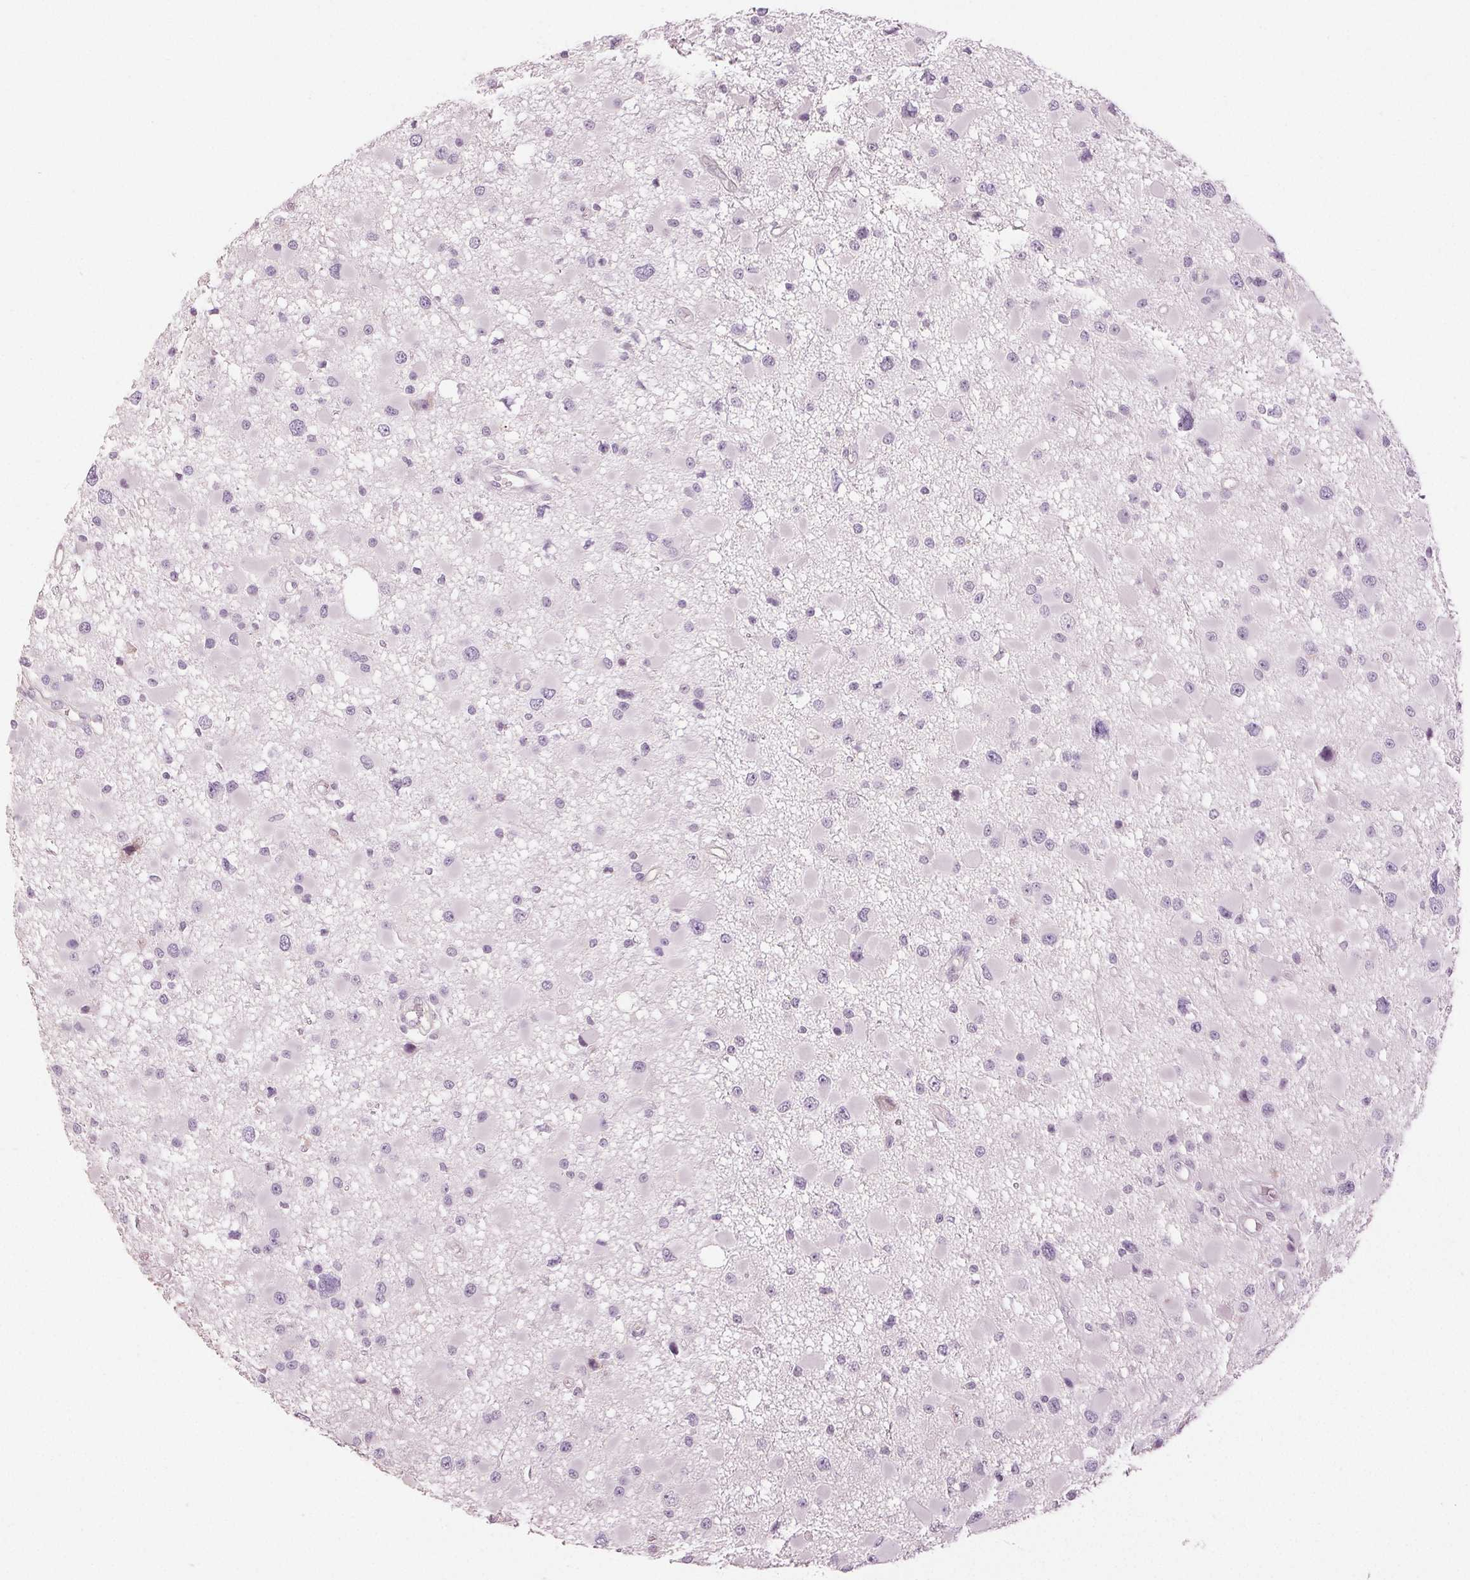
{"staining": {"intensity": "negative", "quantity": "none", "location": "none"}, "tissue": "glioma", "cell_type": "Tumor cells", "image_type": "cancer", "snomed": [{"axis": "morphology", "description": "Glioma, malignant, High grade"}, {"axis": "topography", "description": "Brain"}], "caption": "There is no significant expression in tumor cells of glioma.", "gene": "DSG3", "patient": {"sex": "male", "age": 54}}